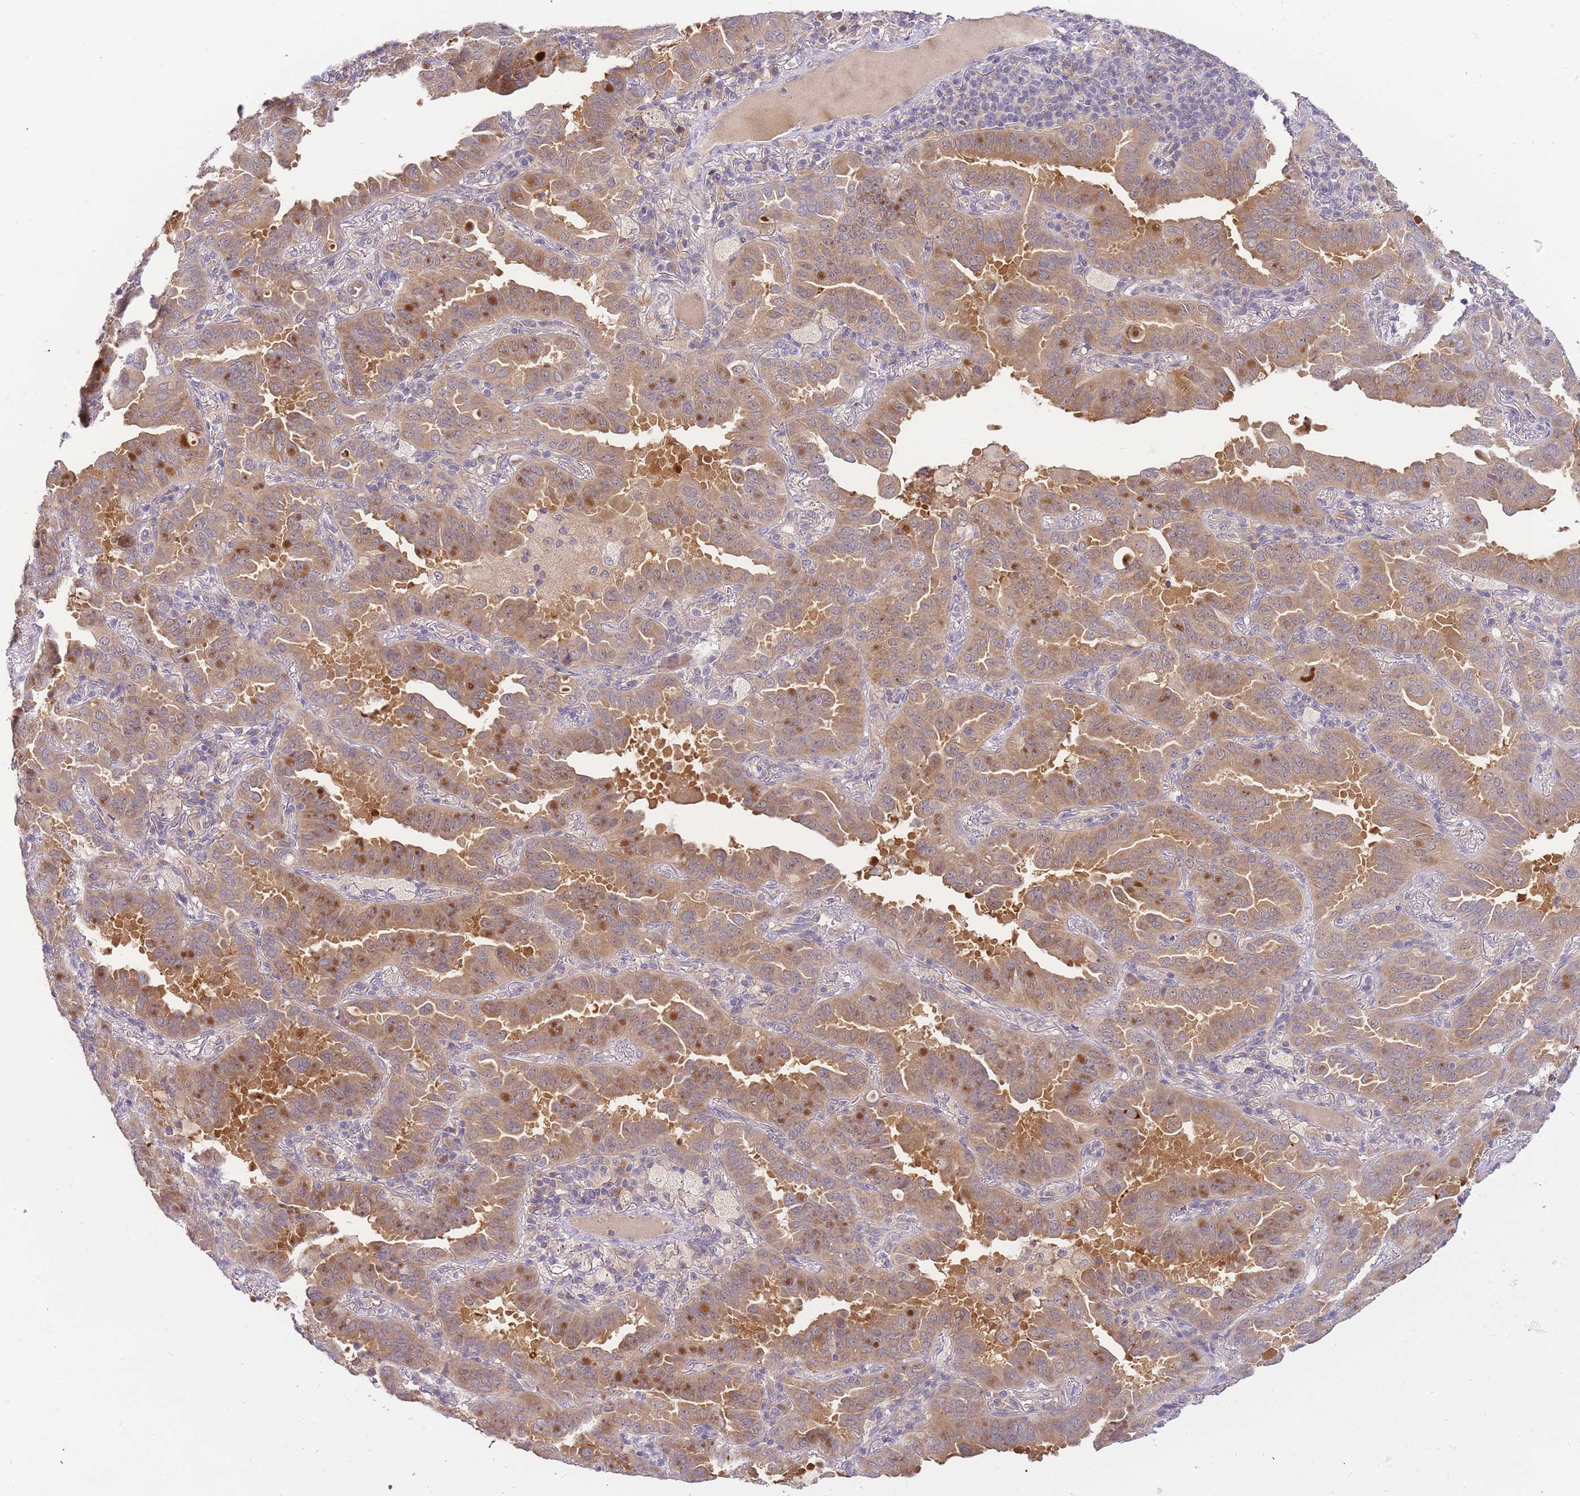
{"staining": {"intensity": "moderate", "quantity": ">75%", "location": "cytoplasmic/membranous"}, "tissue": "lung cancer", "cell_type": "Tumor cells", "image_type": "cancer", "snomed": [{"axis": "morphology", "description": "Adenocarcinoma, NOS"}, {"axis": "topography", "description": "Lung"}], "caption": "An image of human lung cancer stained for a protein demonstrates moderate cytoplasmic/membranous brown staining in tumor cells.", "gene": "ZNF577", "patient": {"sex": "male", "age": 64}}